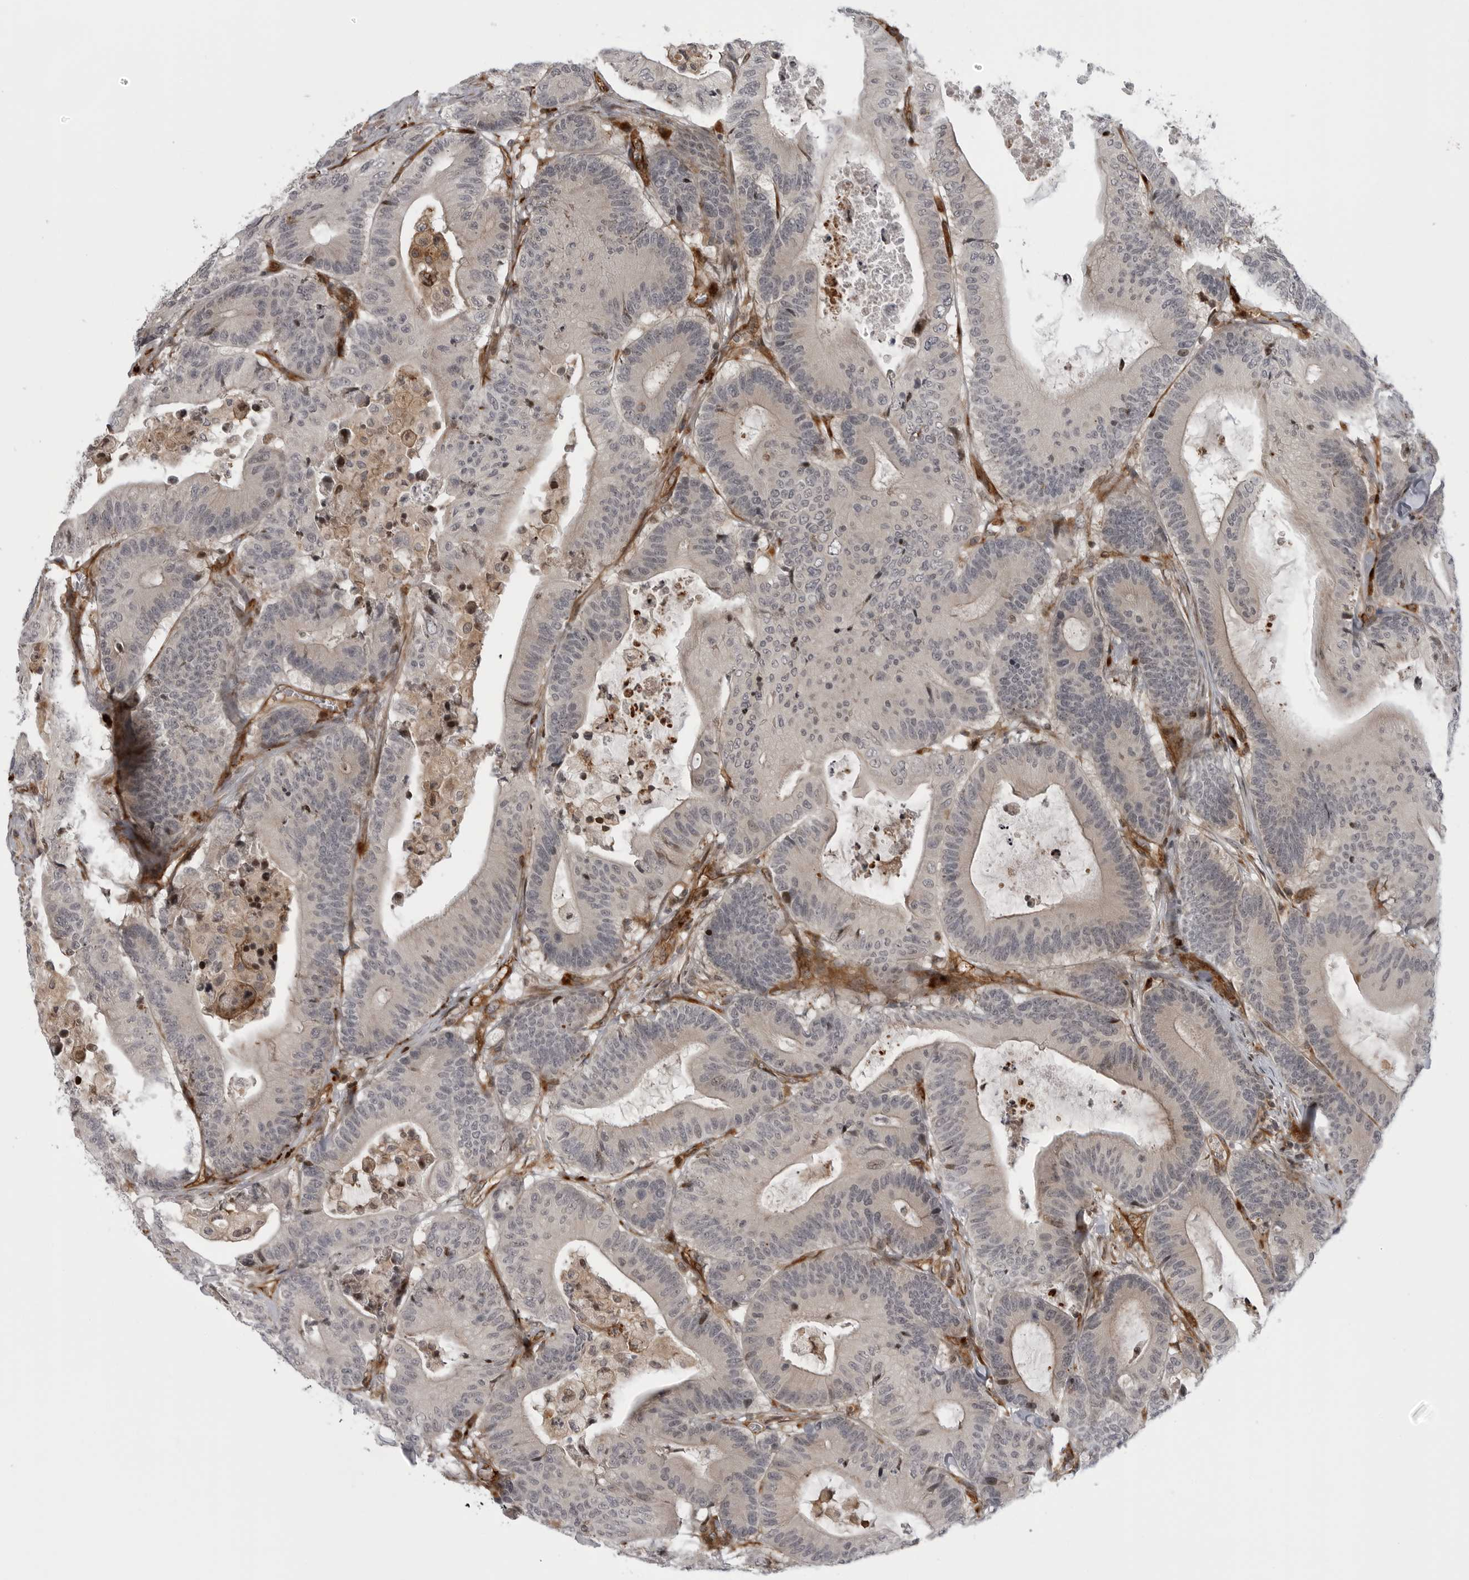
{"staining": {"intensity": "negative", "quantity": "none", "location": "none"}, "tissue": "colorectal cancer", "cell_type": "Tumor cells", "image_type": "cancer", "snomed": [{"axis": "morphology", "description": "Adenocarcinoma, NOS"}, {"axis": "topography", "description": "Colon"}], "caption": "This histopathology image is of colorectal cancer stained with immunohistochemistry (IHC) to label a protein in brown with the nuclei are counter-stained blue. There is no positivity in tumor cells.", "gene": "ABL1", "patient": {"sex": "female", "age": 84}}